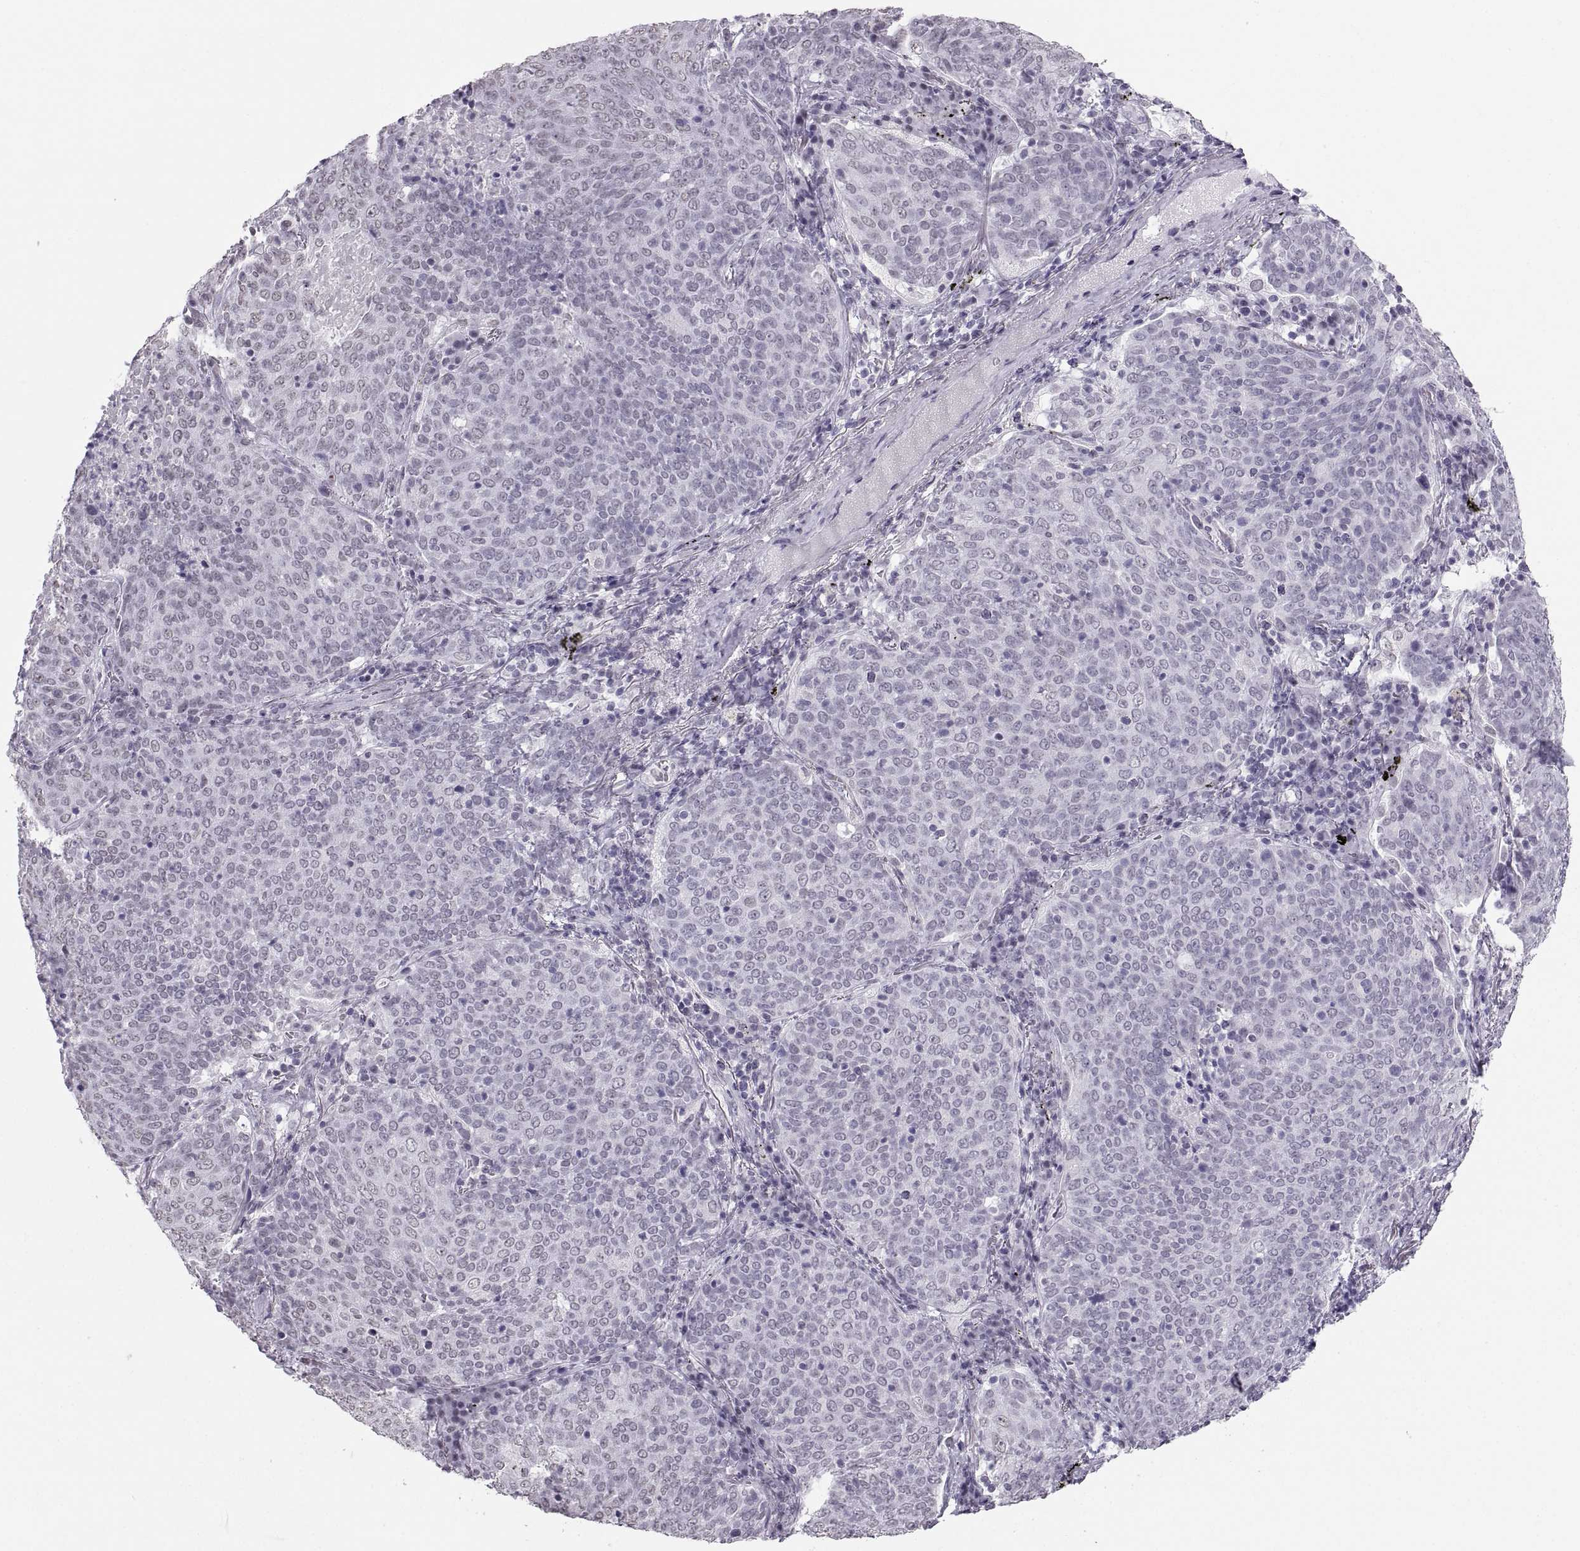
{"staining": {"intensity": "negative", "quantity": "none", "location": "none"}, "tissue": "lung cancer", "cell_type": "Tumor cells", "image_type": "cancer", "snomed": [{"axis": "morphology", "description": "Squamous cell carcinoma, NOS"}, {"axis": "topography", "description": "Lung"}], "caption": "Immunohistochemistry of human lung cancer (squamous cell carcinoma) exhibits no positivity in tumor cells. Brightfield microscopy of IHC stained with DAB (3,3'-diaminobenzidine) (brown) and hematoxylin (blue), captured at high magnification.", "gene": "CARTPT", "patient": {"sex": "male", "age": 82}}